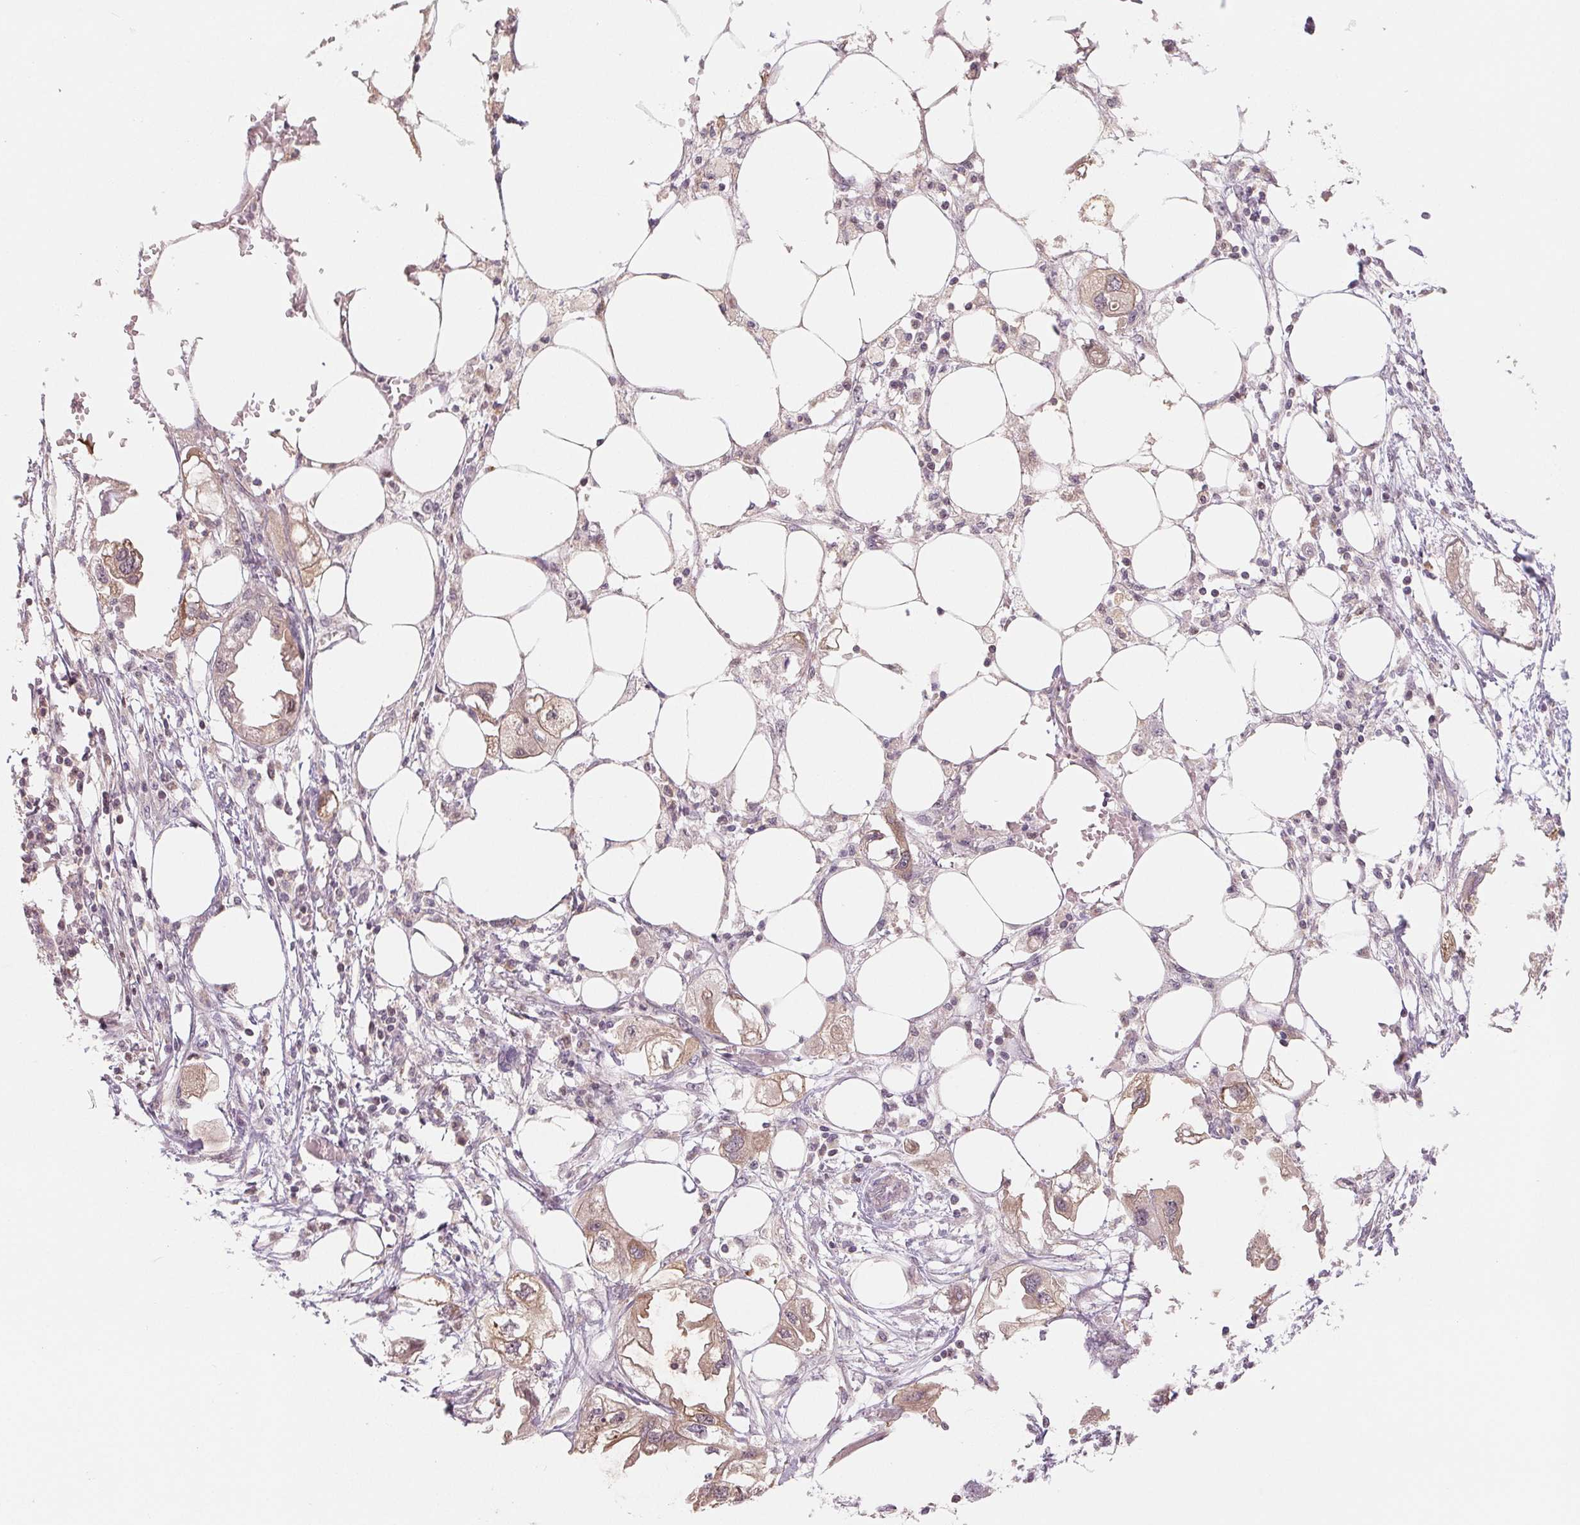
{"staining": {"intensity": "weak", "quantity": "<25%", "location": "cytoplasmic/membranous"}, "tissue": "endometrial cancer", "cell_type": "Tumor cells", "image_type": "cancer", "snomed": [{"axis": "morphology", "description": "Adenocarcinoma, NOS"}, {"axis": "morphology", "description": "Adenocarcinoma, metastatic, NOS"}, {"axis": "topography", "description": "Adipose tissue"}, {"axis": "topography", "description": "Endometrium"}], "caption": "IHC image of endometrial metastatic adenocarcinoma stained for a protein (brown), which shows no positivity in tumor cells.", "gene": "VTCN1", "patient": {"sex": "female", "age": 67}}